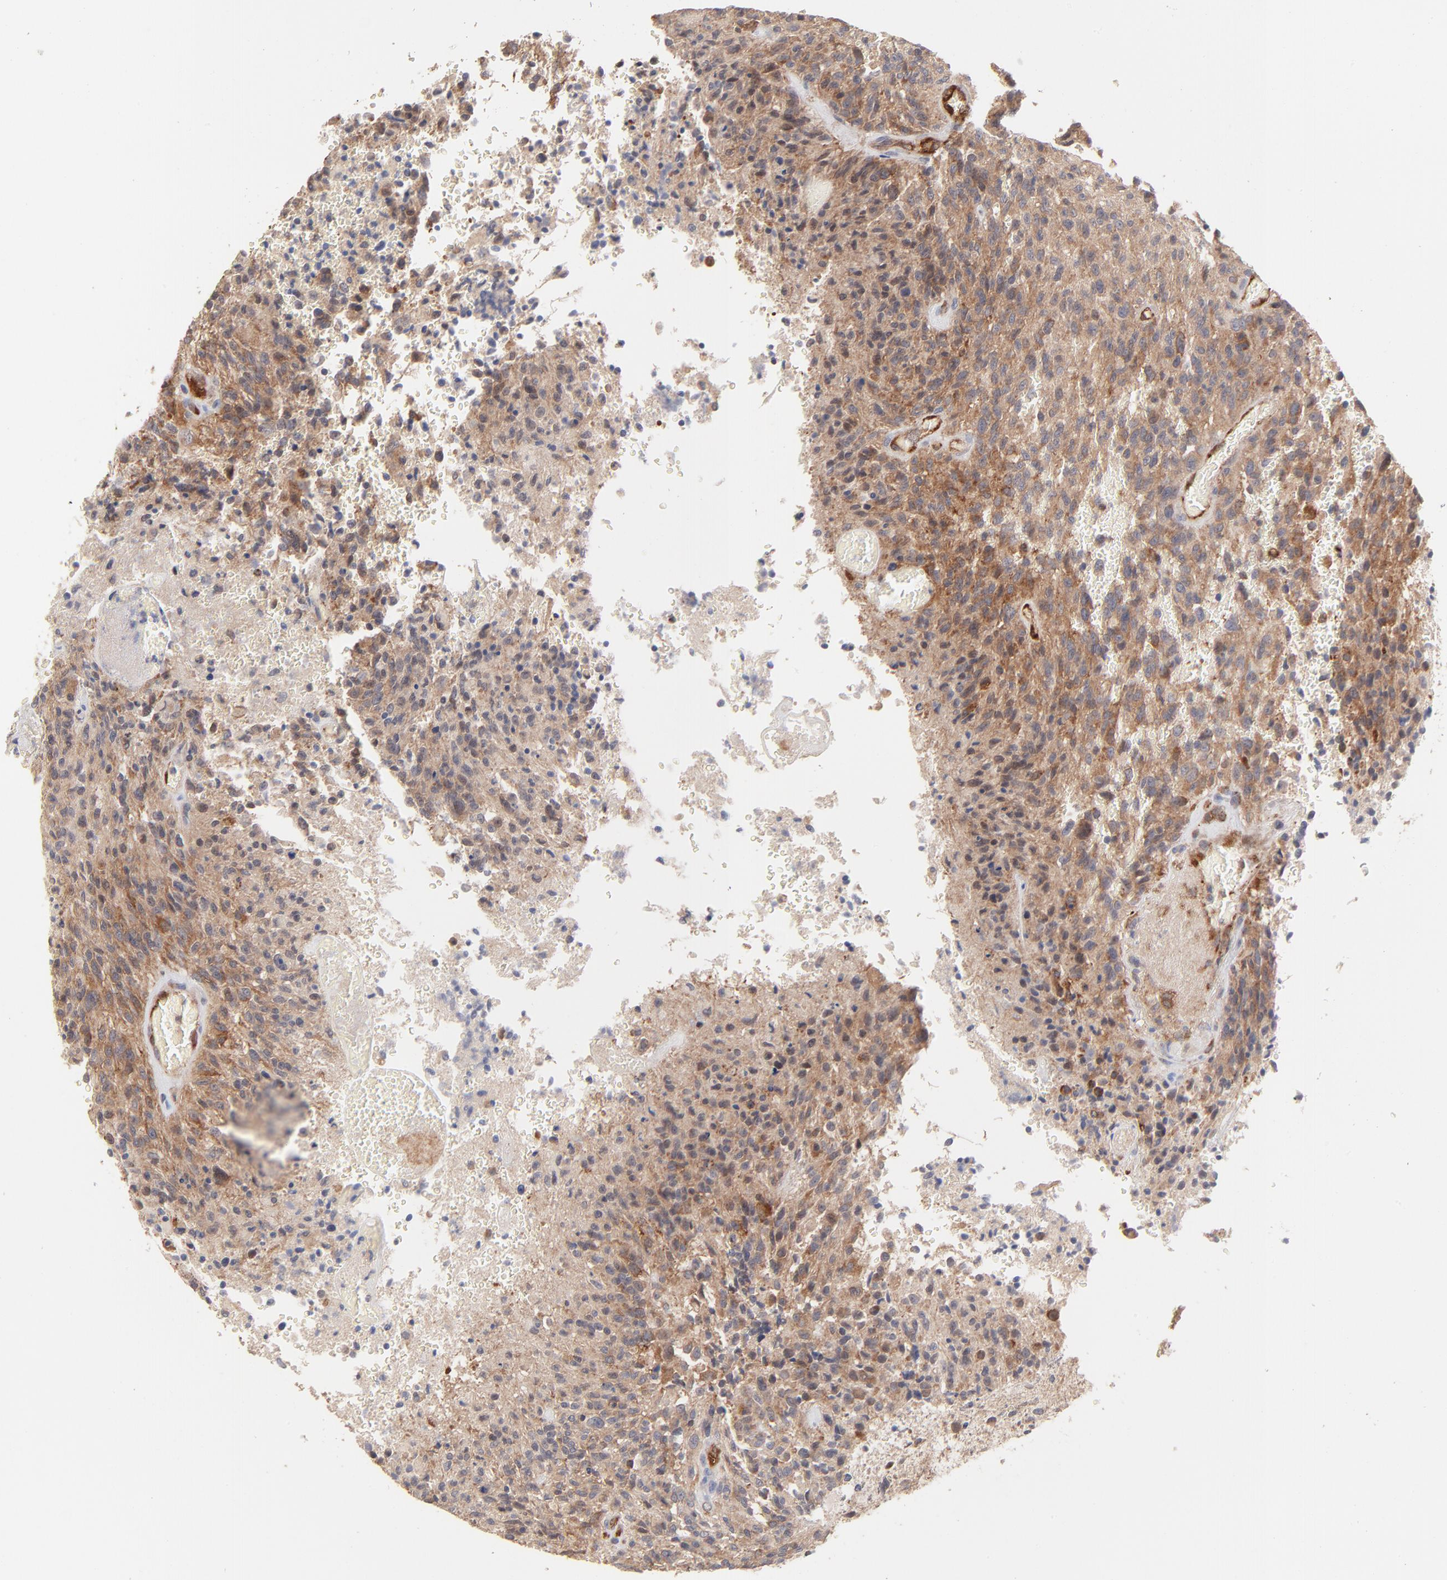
{"staining": {"intensity": "moderate", "quantity": ">75%", "location": "cytoplasmic/membranous"}, "tissue": "glioma", "cell_type": "Tumor cells", "image_type": "cancer", "snomed": [{"axis": "morphology", "description": "Normal tissue, NOS"}, {"axis": "morphology", "description": "Glioma, malignant, High grade"}, {"axis": "topography", "description": "Cerebral cortex"}], "caption": "Human glioma stained with a brown dye demonstrates moderate cytoplasmic/membranous positive expression in about >75% of tumor cells.", "gene": "IVNS1ABP", "patient": {"sex": "male", "age": 56}}